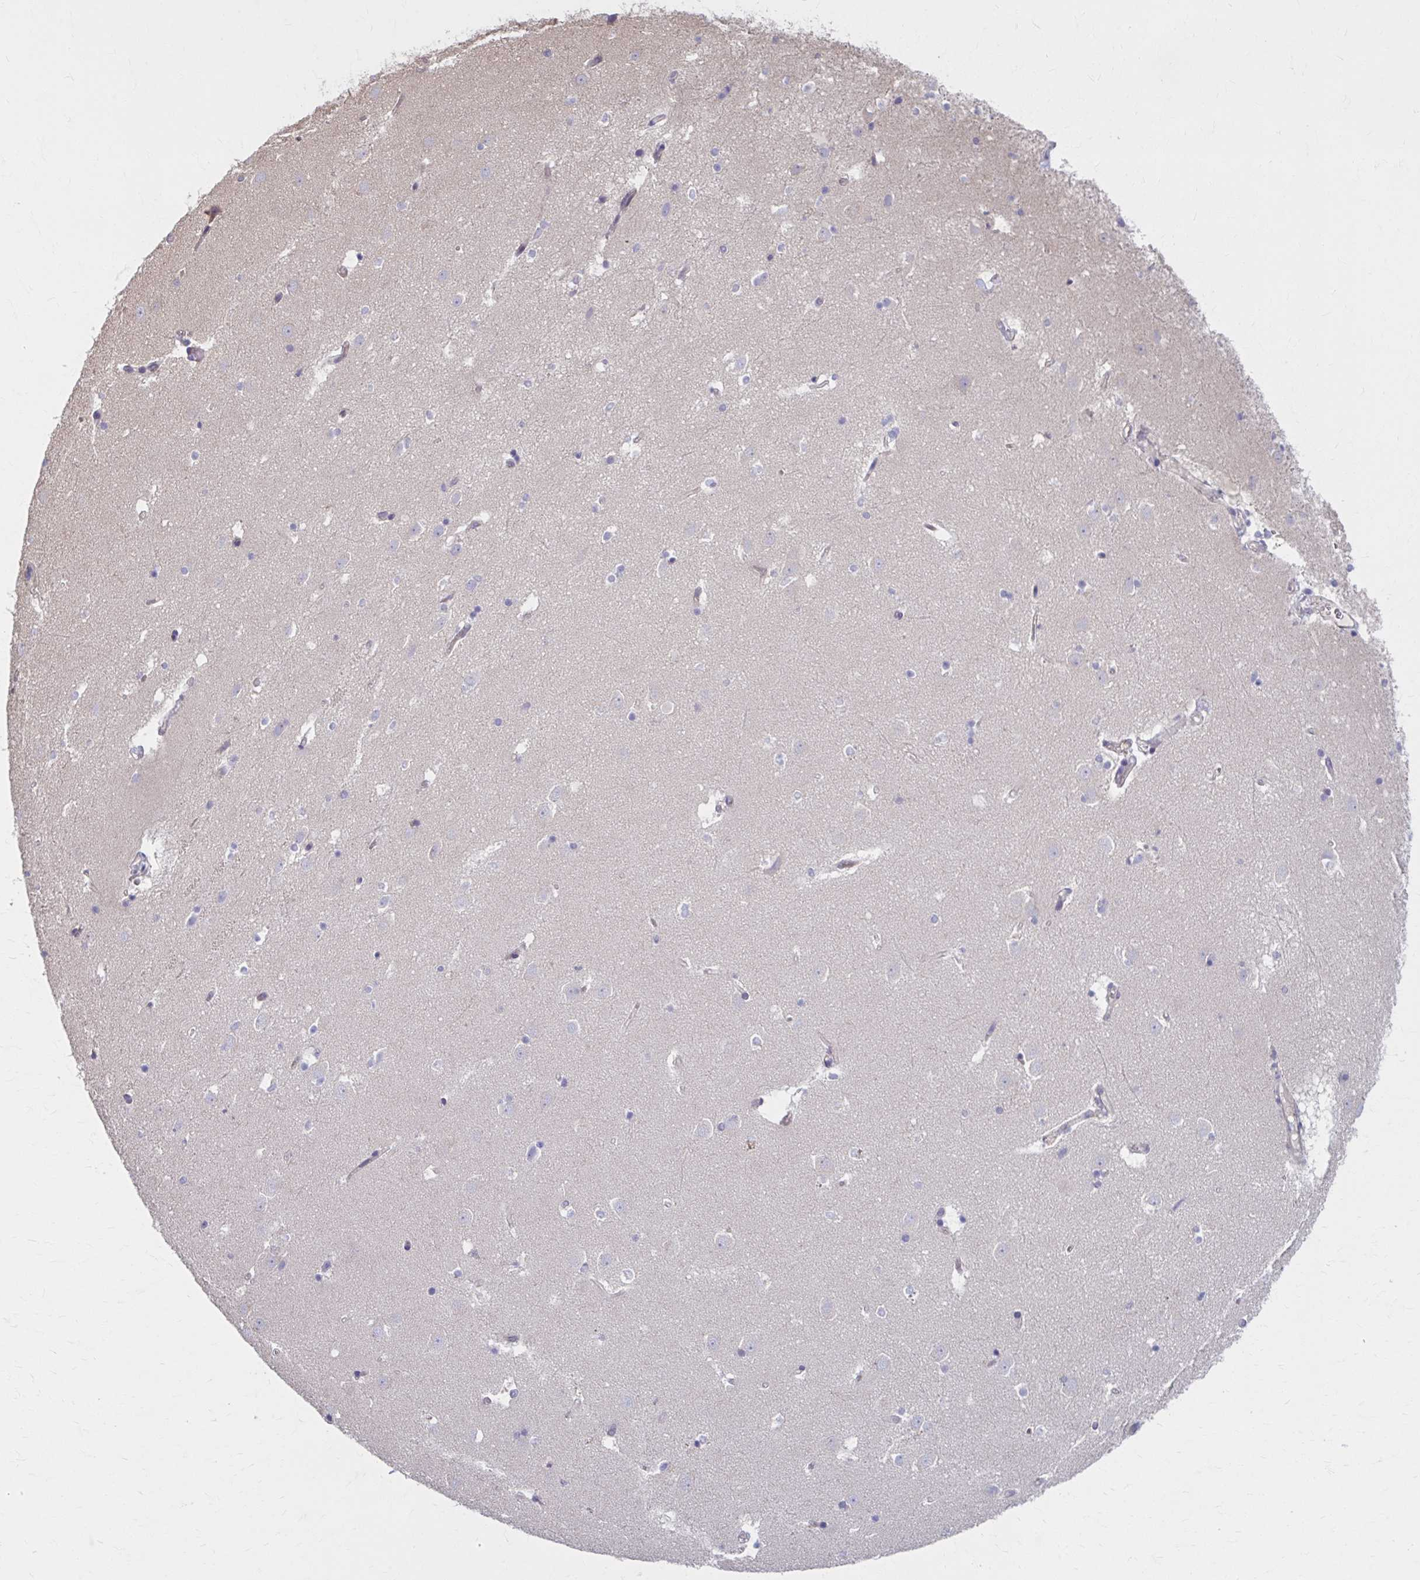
{"staining": {"intensity": "negative", "quantity": "none", "location": "none"}, "tissue": "caudate", "cell_type": "Glial cells", "image_type": "normal", "snomed": [{"axis": "morphology", "description": "Normal tissue, NOS"}, {"axis": "topography", "description": "Lateral ventricle wall"}], "caption": "High power microscopy image of an immunohistochemistry histopathology image of benign caudate, revealing no significant expression in glial cells. (Stains: DAB (3,3'-diaminobenzidine) immunohistochemistry with hematoxylin counter stain, Microscopy: brightfield microscopy at high magnification).", "gene": "CHST3", "patient": {"sex": "male", "age": 37}}